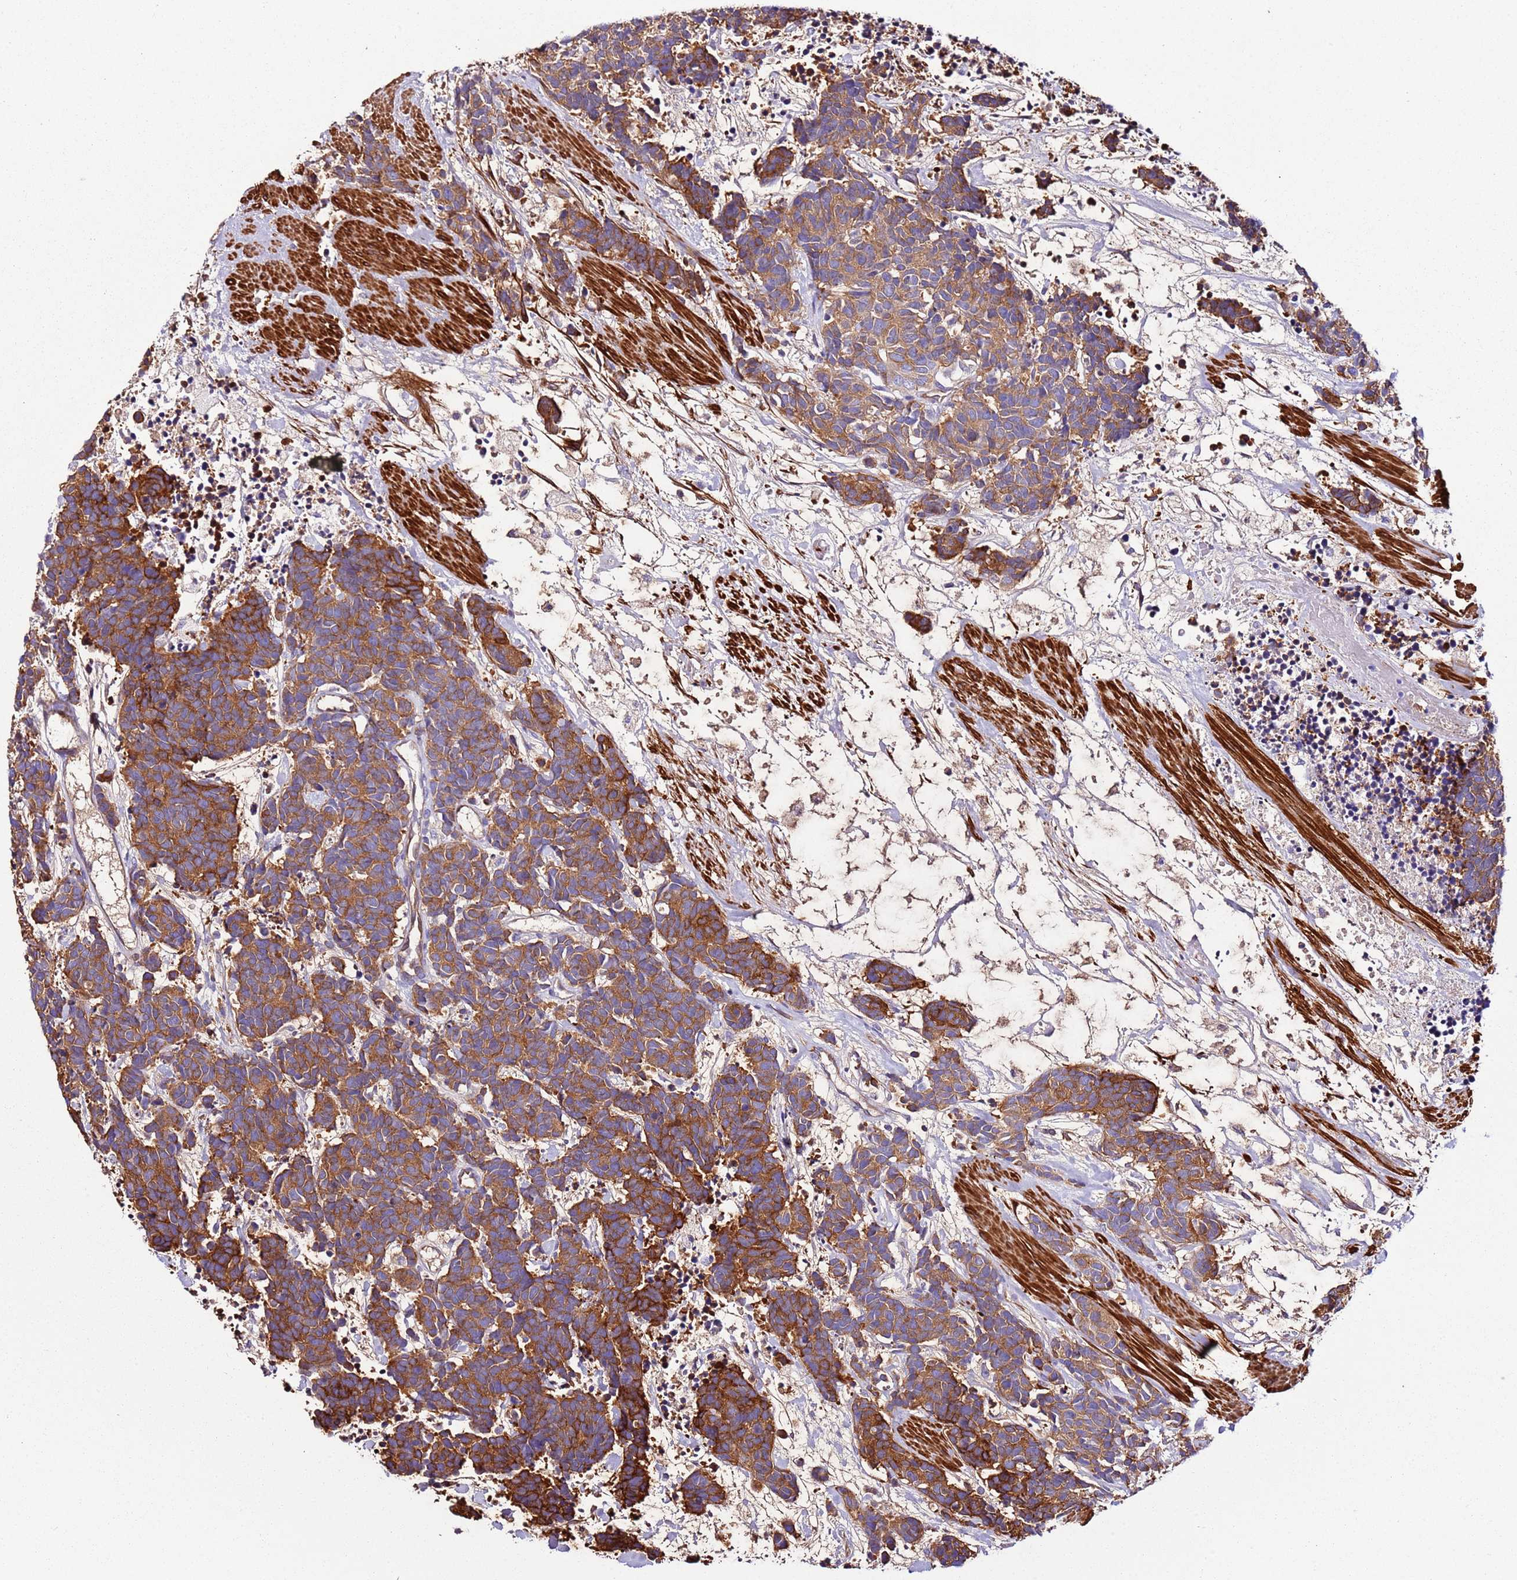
{"staining": {"intensity": "moderate", "quantity": ">75%", "location": "cytoplasmic/membranous"}, "tissue": "carcinoid", "cell_type": "Tumor cells", "image_type": "cancer", "snomed": [{"axis": "morphology", "description": "Carcinoma, NOS"}, {"axis": "morphology", "description": "Carcinoid, malignant, NOS"}, {"axis": "topography", "description": "Prostate"}], "caption": "Immunohistochemistry (IHC) (DAB) staining of human carcinoid shows moderate cytoplasmic/membranous protein staining in about >75% of tumor cells.", "gene": "FAM174C", "patient": {"sex": "male", "age": 57}}